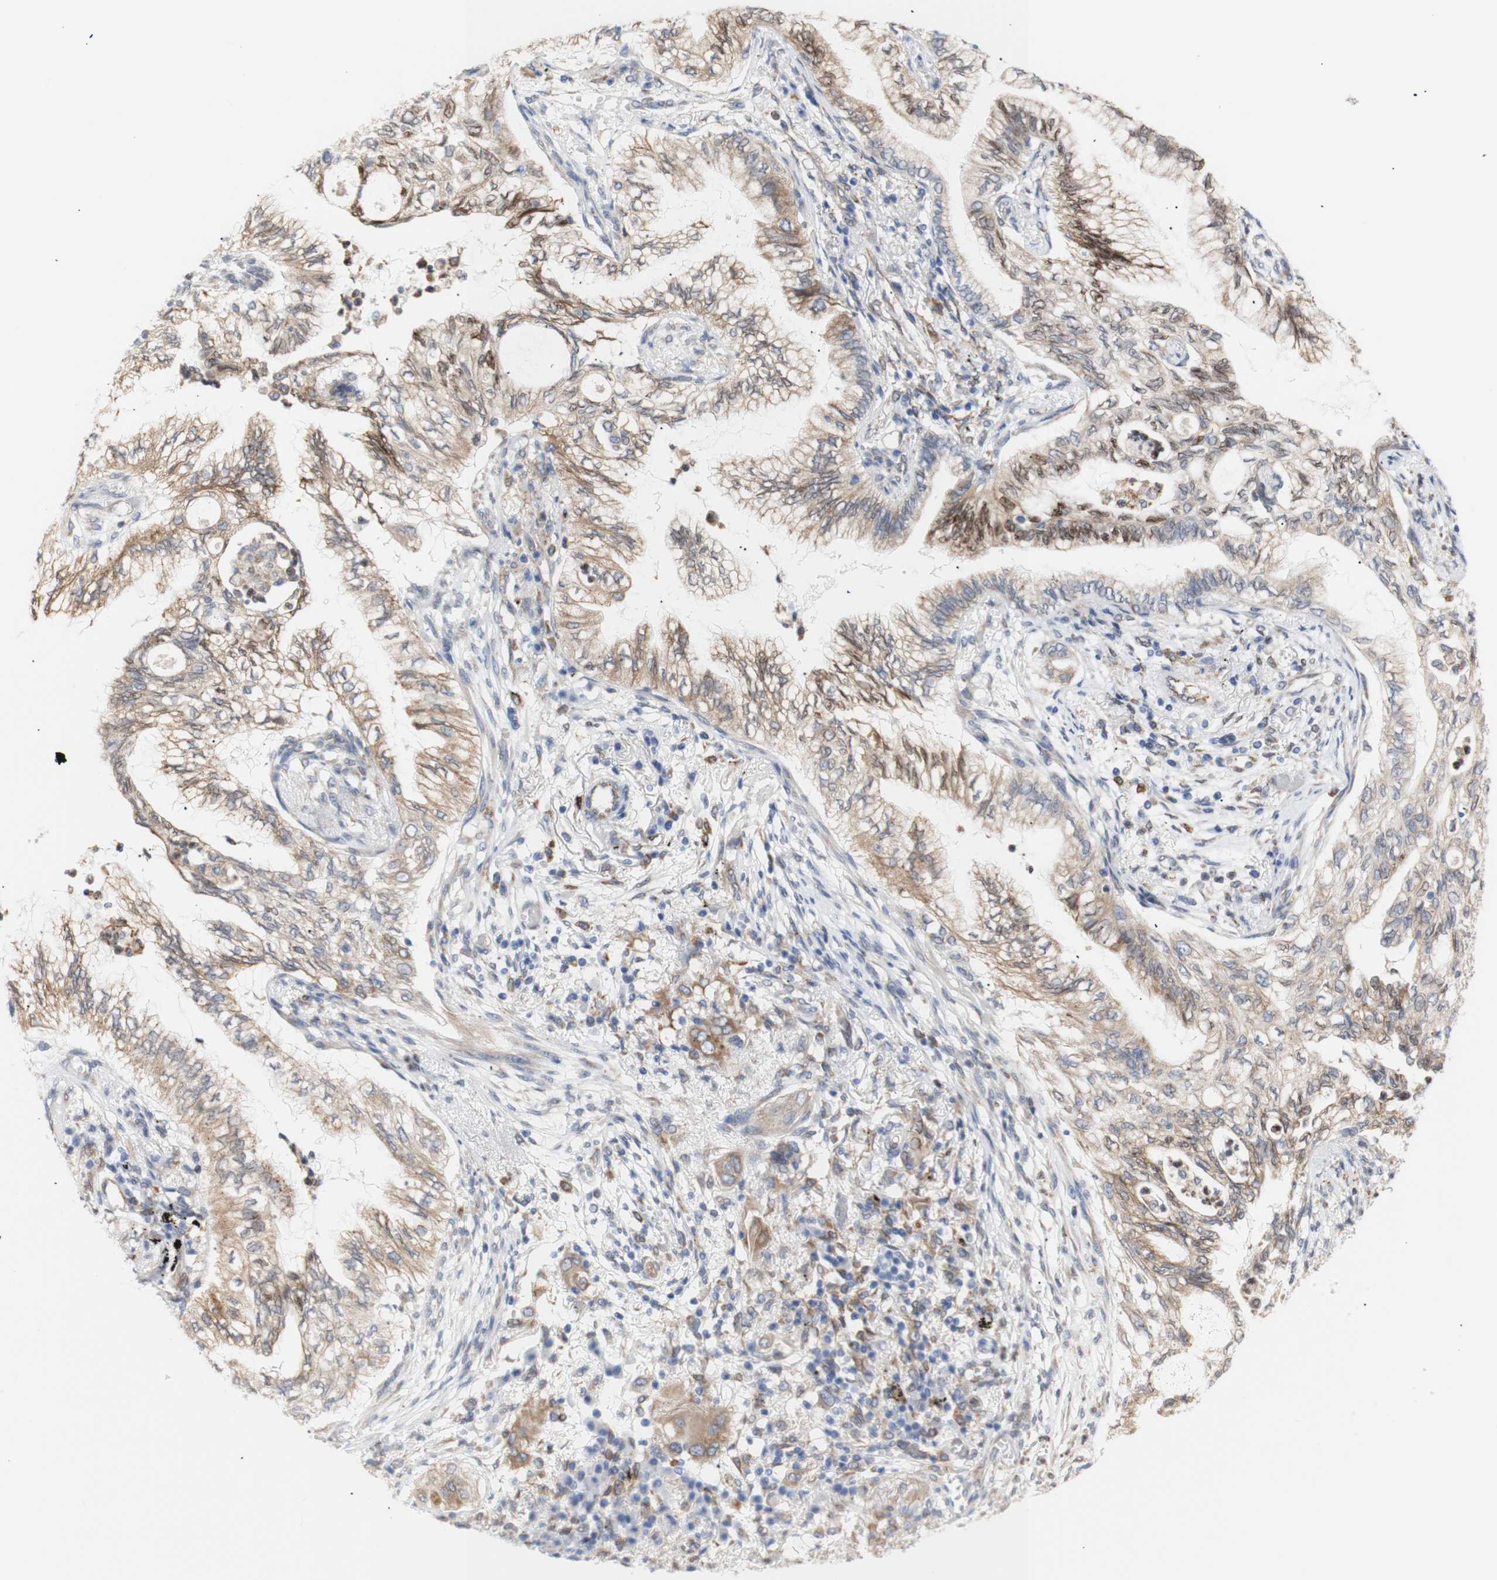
{"staining": {"intensity": "moderate", "quantity": ">75%", "location": "cytoplasmic/membranous"}, "tissue": "lung cancer", "cell_type": "Tumor cells", "image_type": "cancer", "snomed": [{"axis": "morphology", "description": "Normal tissue, NOS"}, {"axis": "morphology", "description": "Adenocarcinoma, NOS"}, {"axis": "topography", "description": "Bronchus"}, {"axis": "topography", "description": "Lung"}], "caption": "Tumor cells exhibit medium levels of moderate cytoplasmic/membranous positivity in approximately >75% of cells in lung cancer.", "gene": "ERLIN1", "patient": {"sex": "female", "age": 70}}